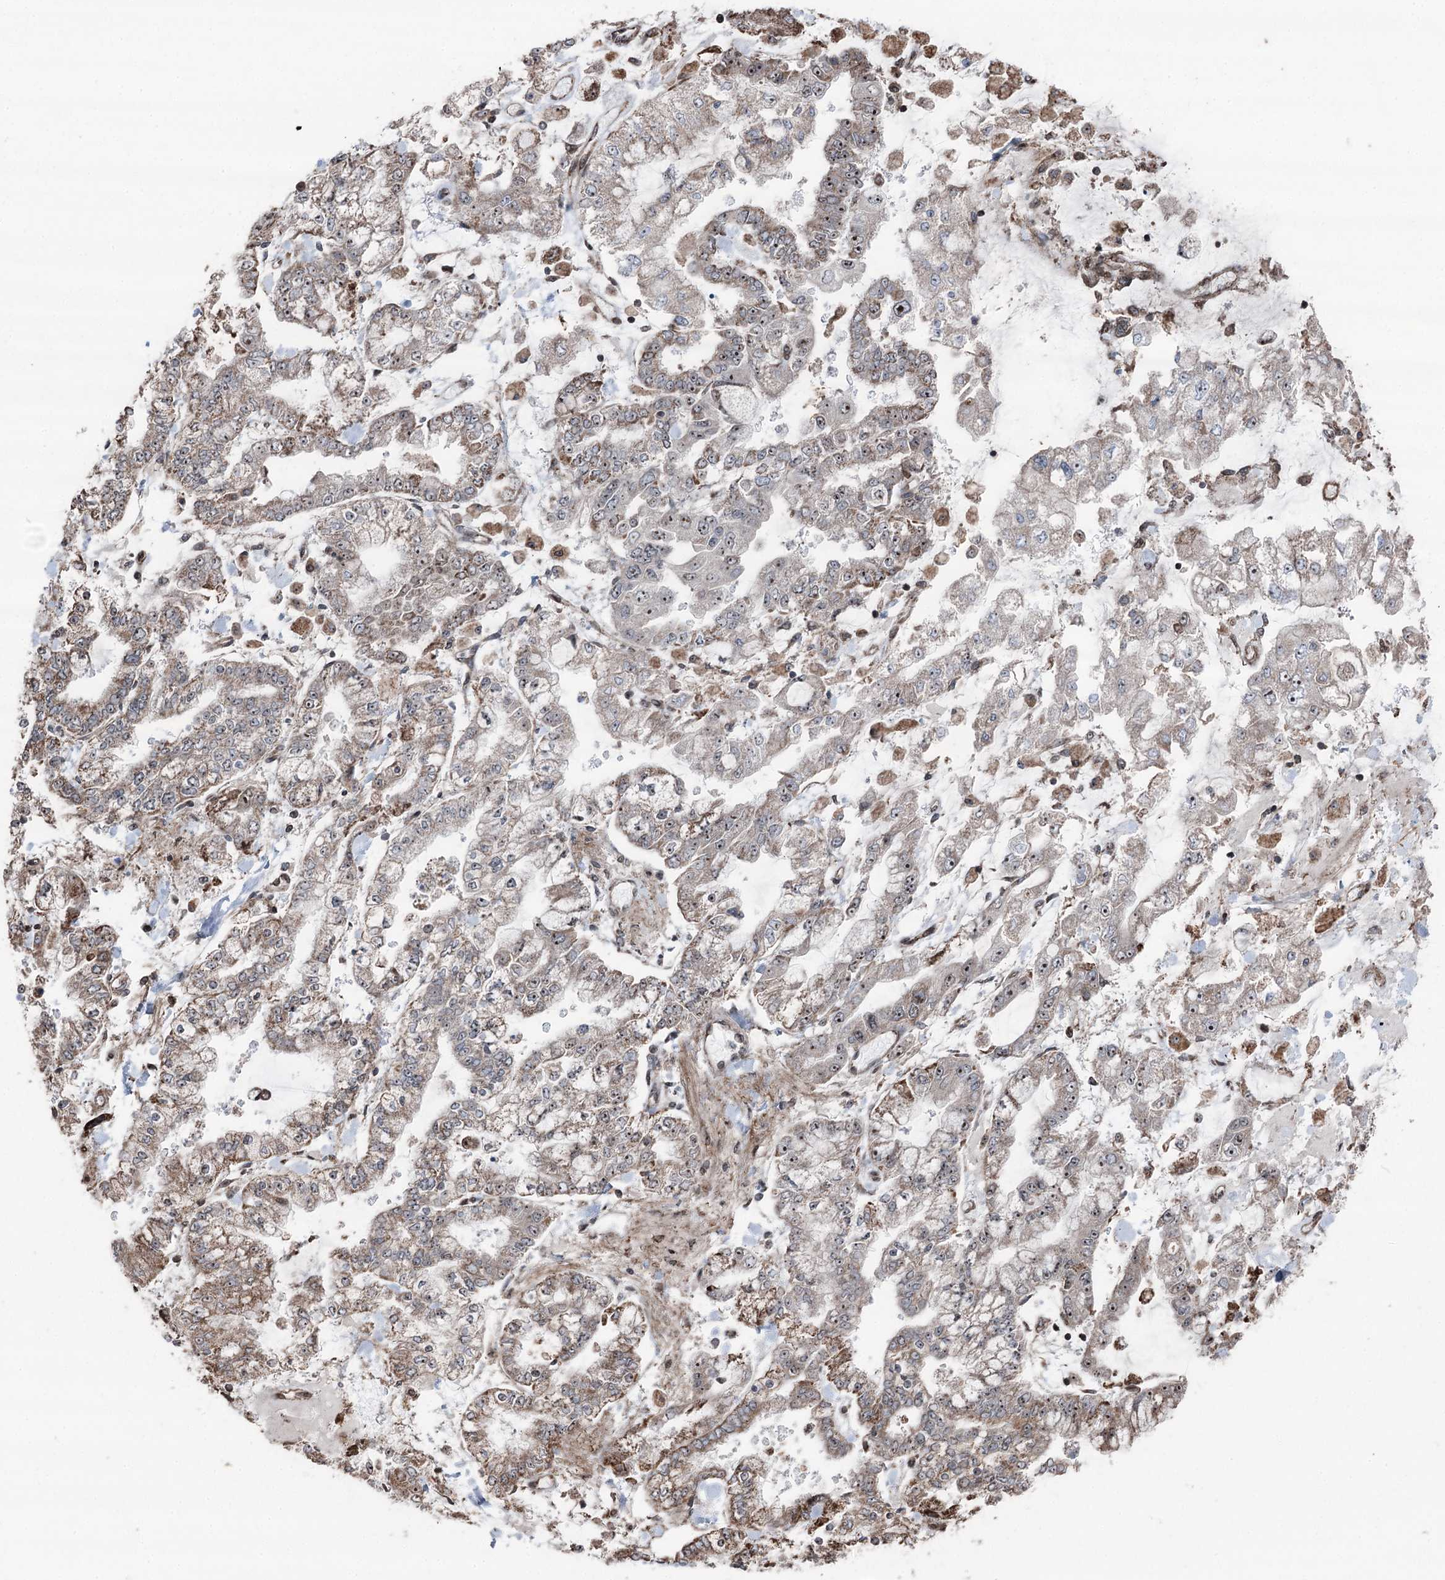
{"staining": {"intensity": "moderate", "quantity": ">75%", "location": "cytoplasmic/membranous,nuclear"}, "tissue": "stomach cancer", "cell_type": "Tumor cells", "image_type": "cancer", "snomed": [{"axis": "morphology", "description": "Normal tissue, NOS"}, {"axis": "morphology", "description": "Adenocarcinoma, NOS"}, {"axis": "topography", "description": "Stomach, upper"}, {"axis": "topography", "description": "Stomach"}], "caption": "A photomicrograph showing moderate cytoplasmic/membranous and nuclear staining in approximately >75% of tumor cells in stomach cancer, as visualized by brown immunohistochemical staining.", "gene": "STEEP1", "patient": {"sex": "male", "age": 76}}